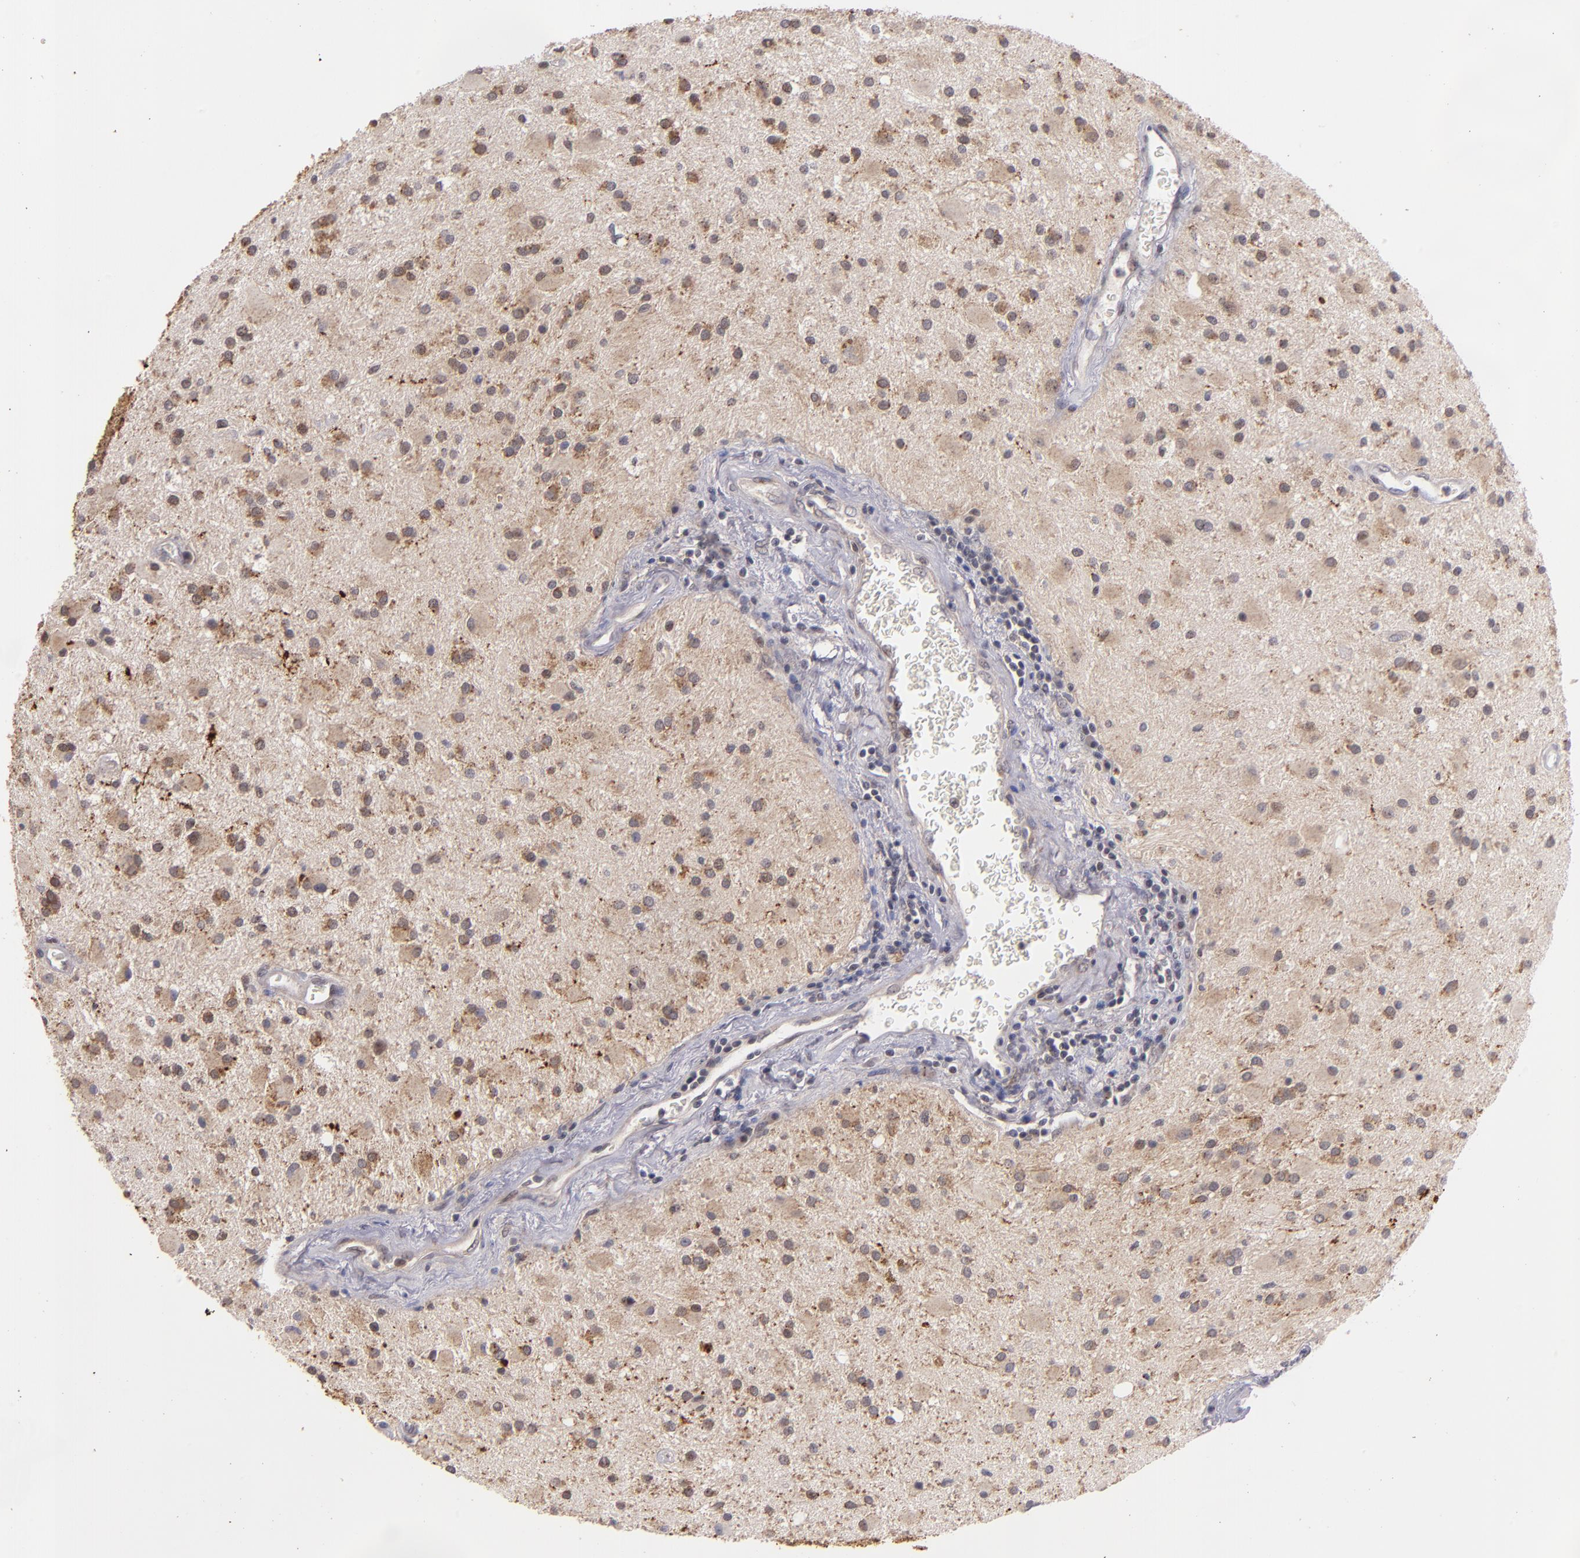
{"staining": {"intensity": "moderate", "quantity": ">75%", "location": "cytoplasmic/membranous"}, "tissue": "glioma", "cell_type": "Tumor cells", "image_type": "cancer", "snomed": [{"axis": "morphology", "description": "Glioma, malignant, Low grade"}, {"axis": "topography", "description": "Brain"}], "caption": "This is an image of IHC staining of malignant glioma (low-grade), which shows moderate expression in the cytoplasmic/membranous of tumor cells.", "gene": "SYP", "patient": {"sex": "male", "age": 58}}